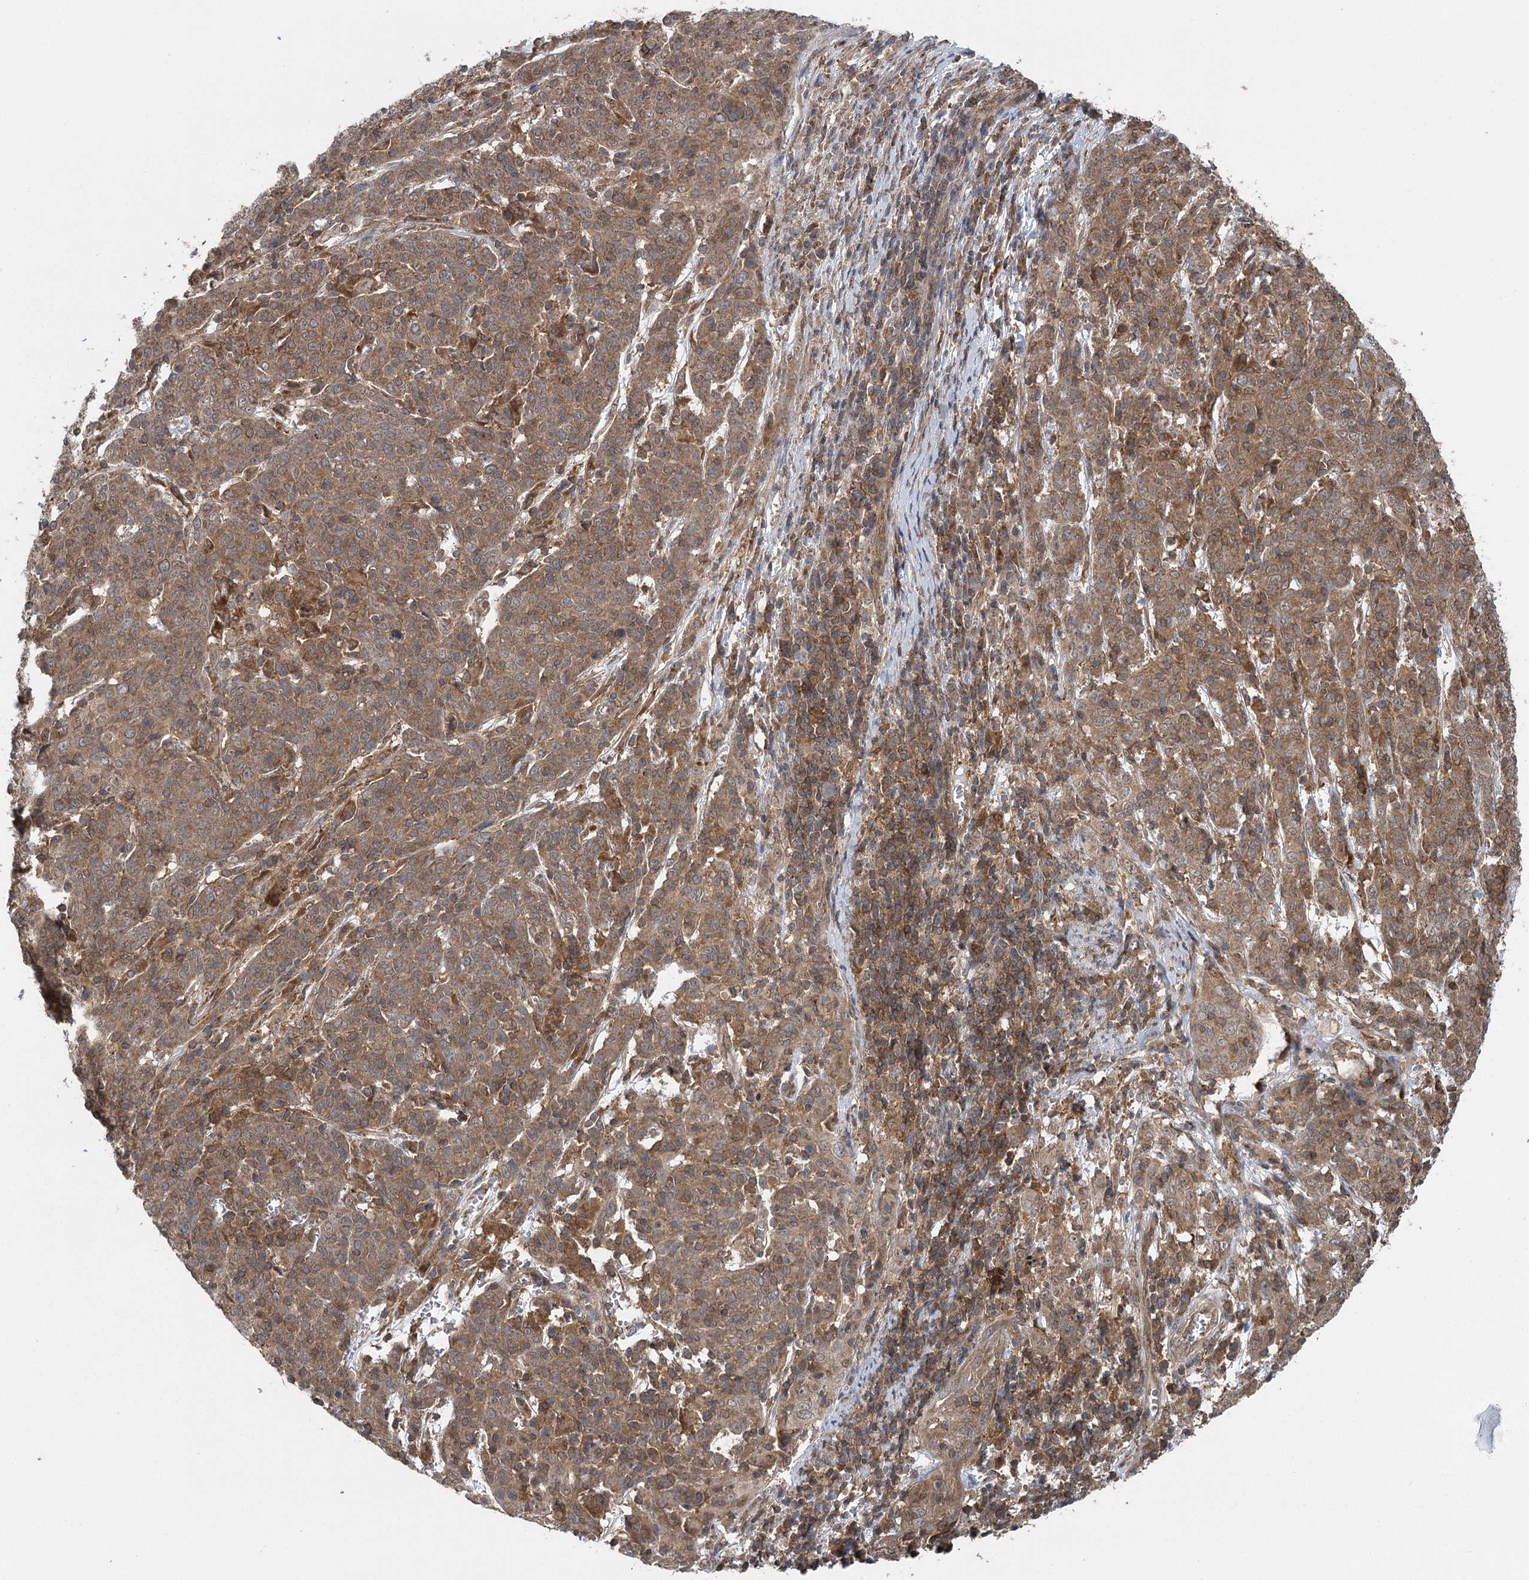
{"staining": {"intensity": "moderate", "quantity": ">75%", "location": "cytoplasmic/membranous"}, "tissue": "cervical cancer", "cell_type": "Tumor cells", "image_type": "cancer", "snomed": [{"axis": "morphology", "description": "Squamous cell carcinoma, NOS"}, {"axis": "topography", "description": "Cervix"}], "caption": "Squamous cell carcinoma (cervical) stained for a protein displays moderate cytoplasmic/membranous positivity in tumor cells.", "gene": "C12orf4", "patient": {"sex": "female", "age": 67}}